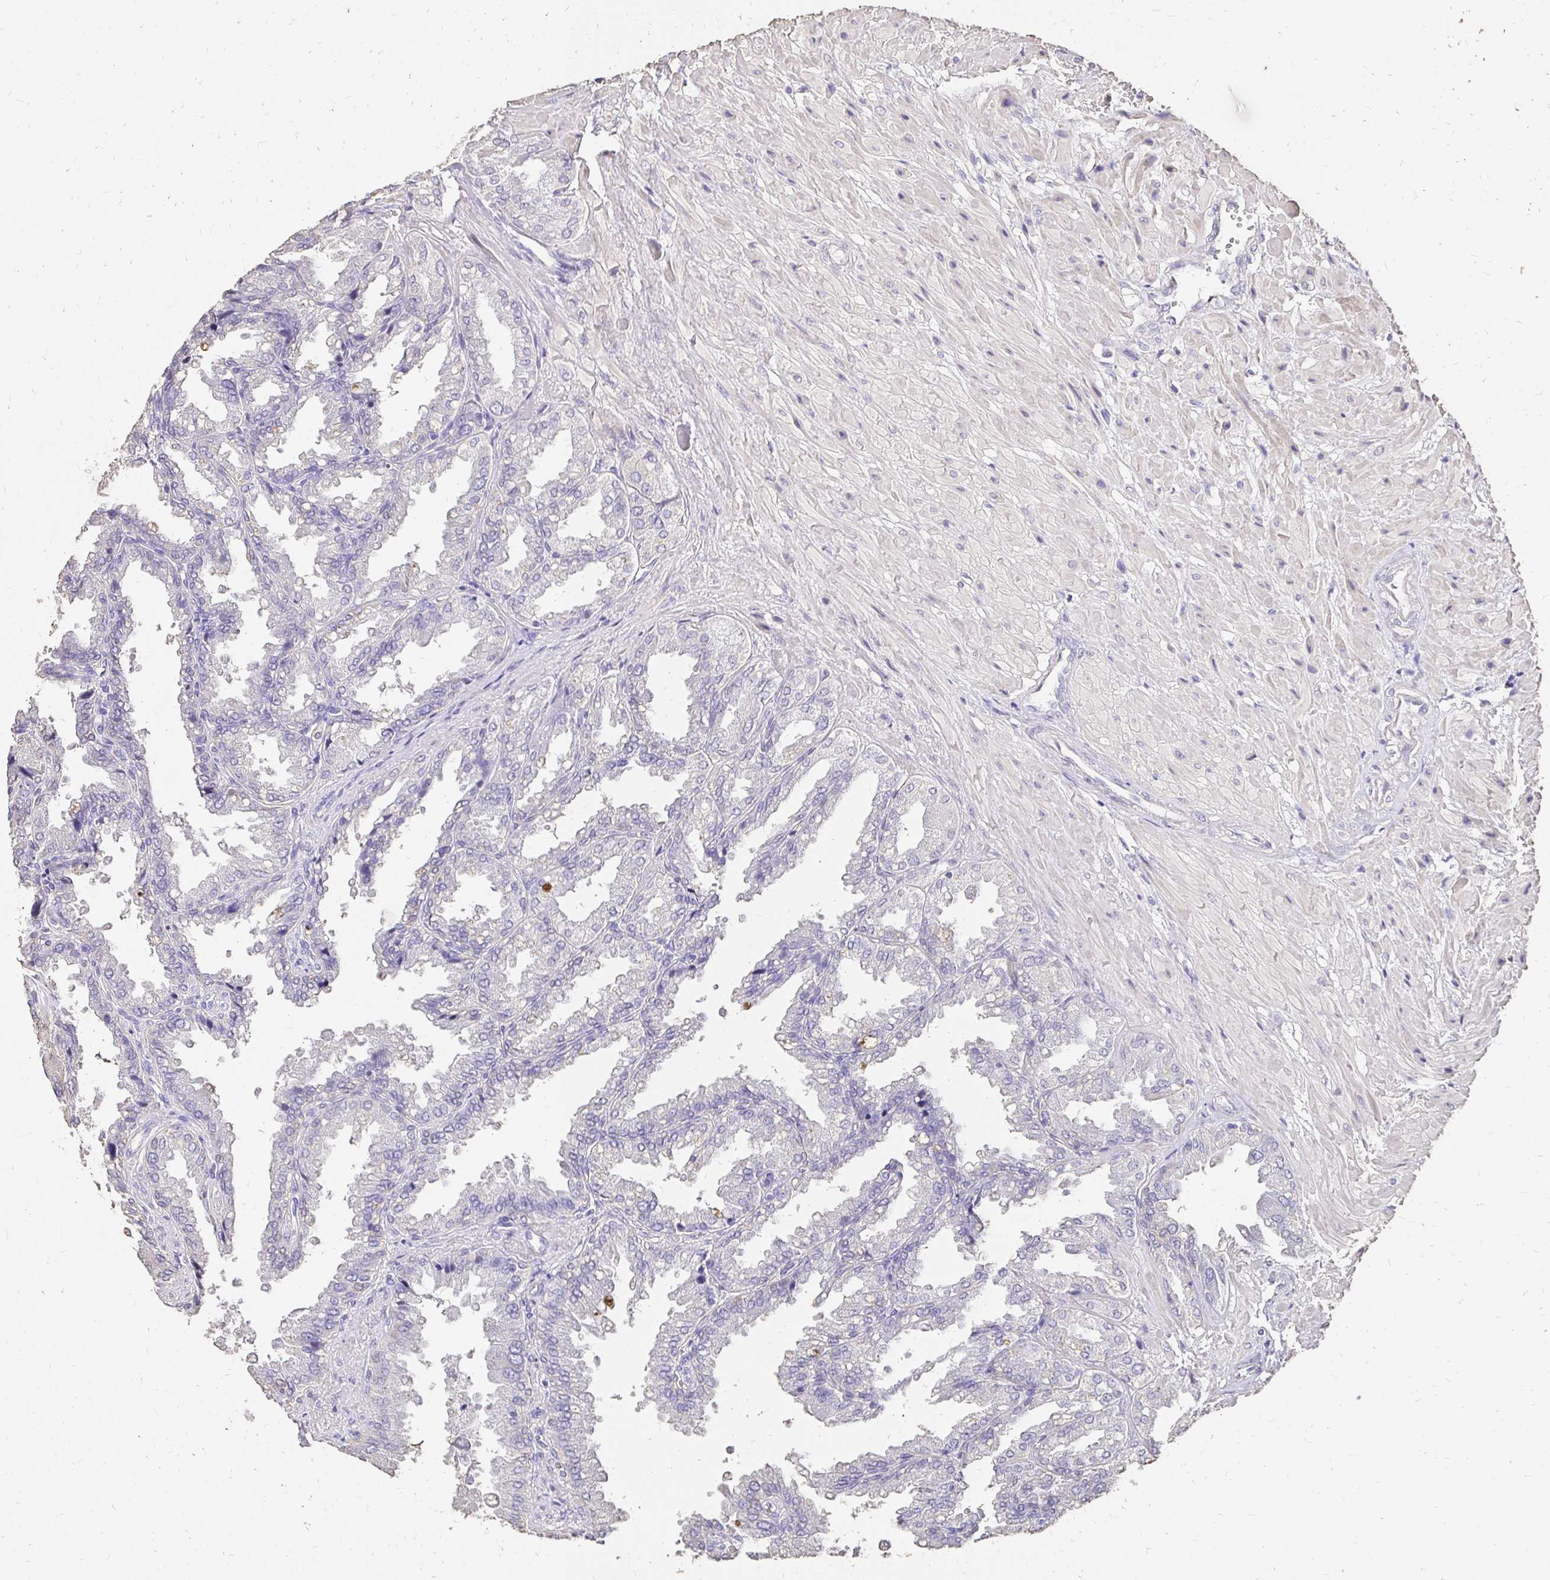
{"staining": {"intensity": "weak", "quantity": "<25%", "location": "cytoplasmic/membranous"}, "tissue": "seminal vesicle", "cell_type": "Glandular cells", "image_type": "normal", "snomed": [{"axis": "morphology", "description": "Normal tissue, NOS"}, {"axis": "topography", "description": "Seminal veicle"}], "caption": "IHC micrograph of benign human seminal vesicle stained for a protein (brown), which displays no positivity in glandular cells. (Stains: DAB IHC with hematoxylin counter stain, Microscopy: brightfield microscopy at high magnification).", "gene": "UGT1A6", "patient": {"sex": "male", "age": 55}}